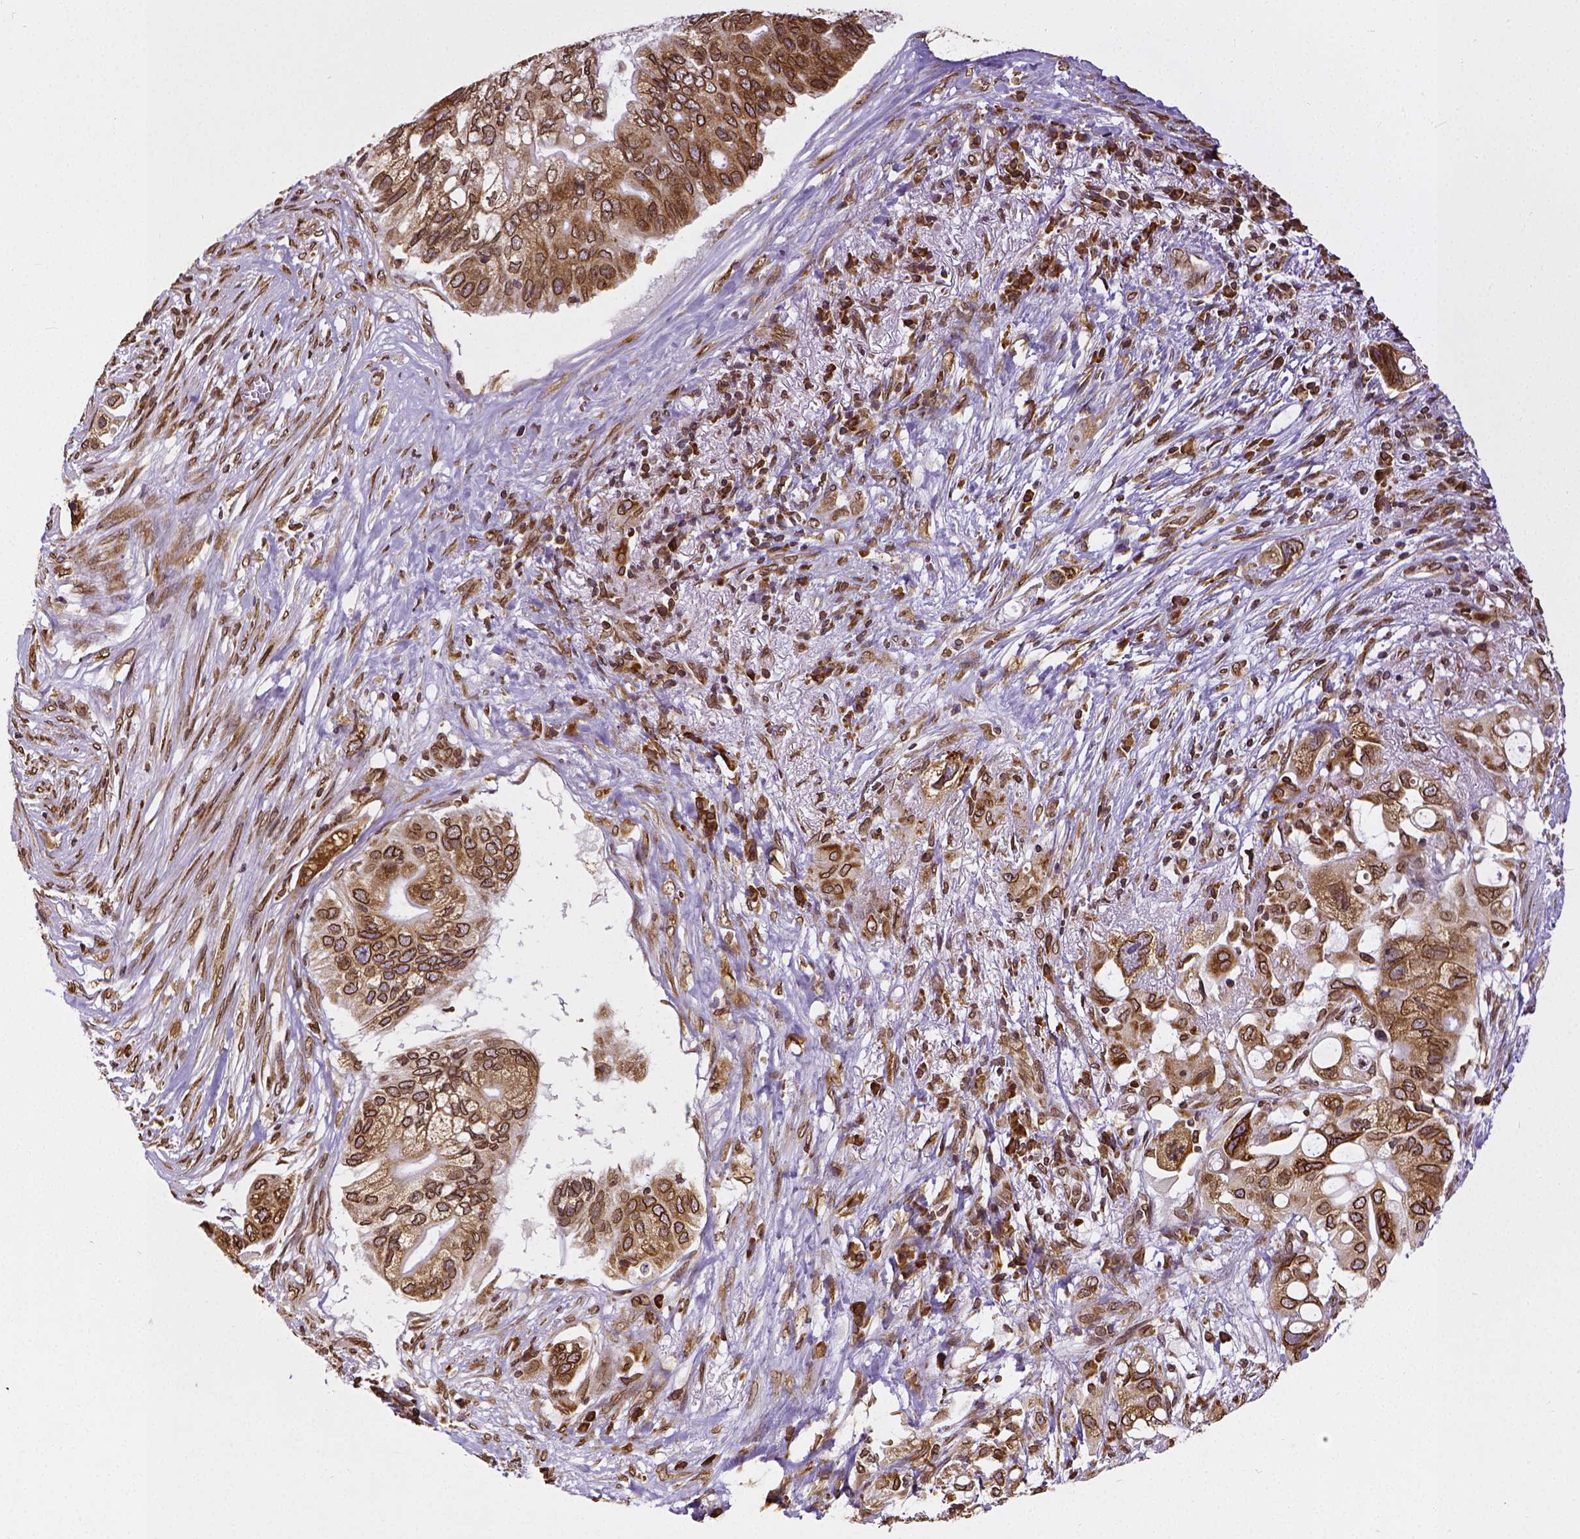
{"staining": {"intensity": "strong", "quantity": ">75%", "location": "cytoplasmic/membranous,nuclear"}, "tissue": "pancreatic cancer", "cell_type": "Tumor cells", "image_type": "cancer", "snomed": [{"axis": "morphology", "description": "Adenocarcinoma, NOS"}, {"axis": "topography", "description": "Pancreas"}], "caption": "Immunohistochemical staining of human adenocarcinoma (pancreatic) displays high levels of strong cytoplasmic/membranous and nuclear staining in approximately >75% of tumor cells.", "gene": "MTDH", "patient": {"sex": "female", "age": 72}}